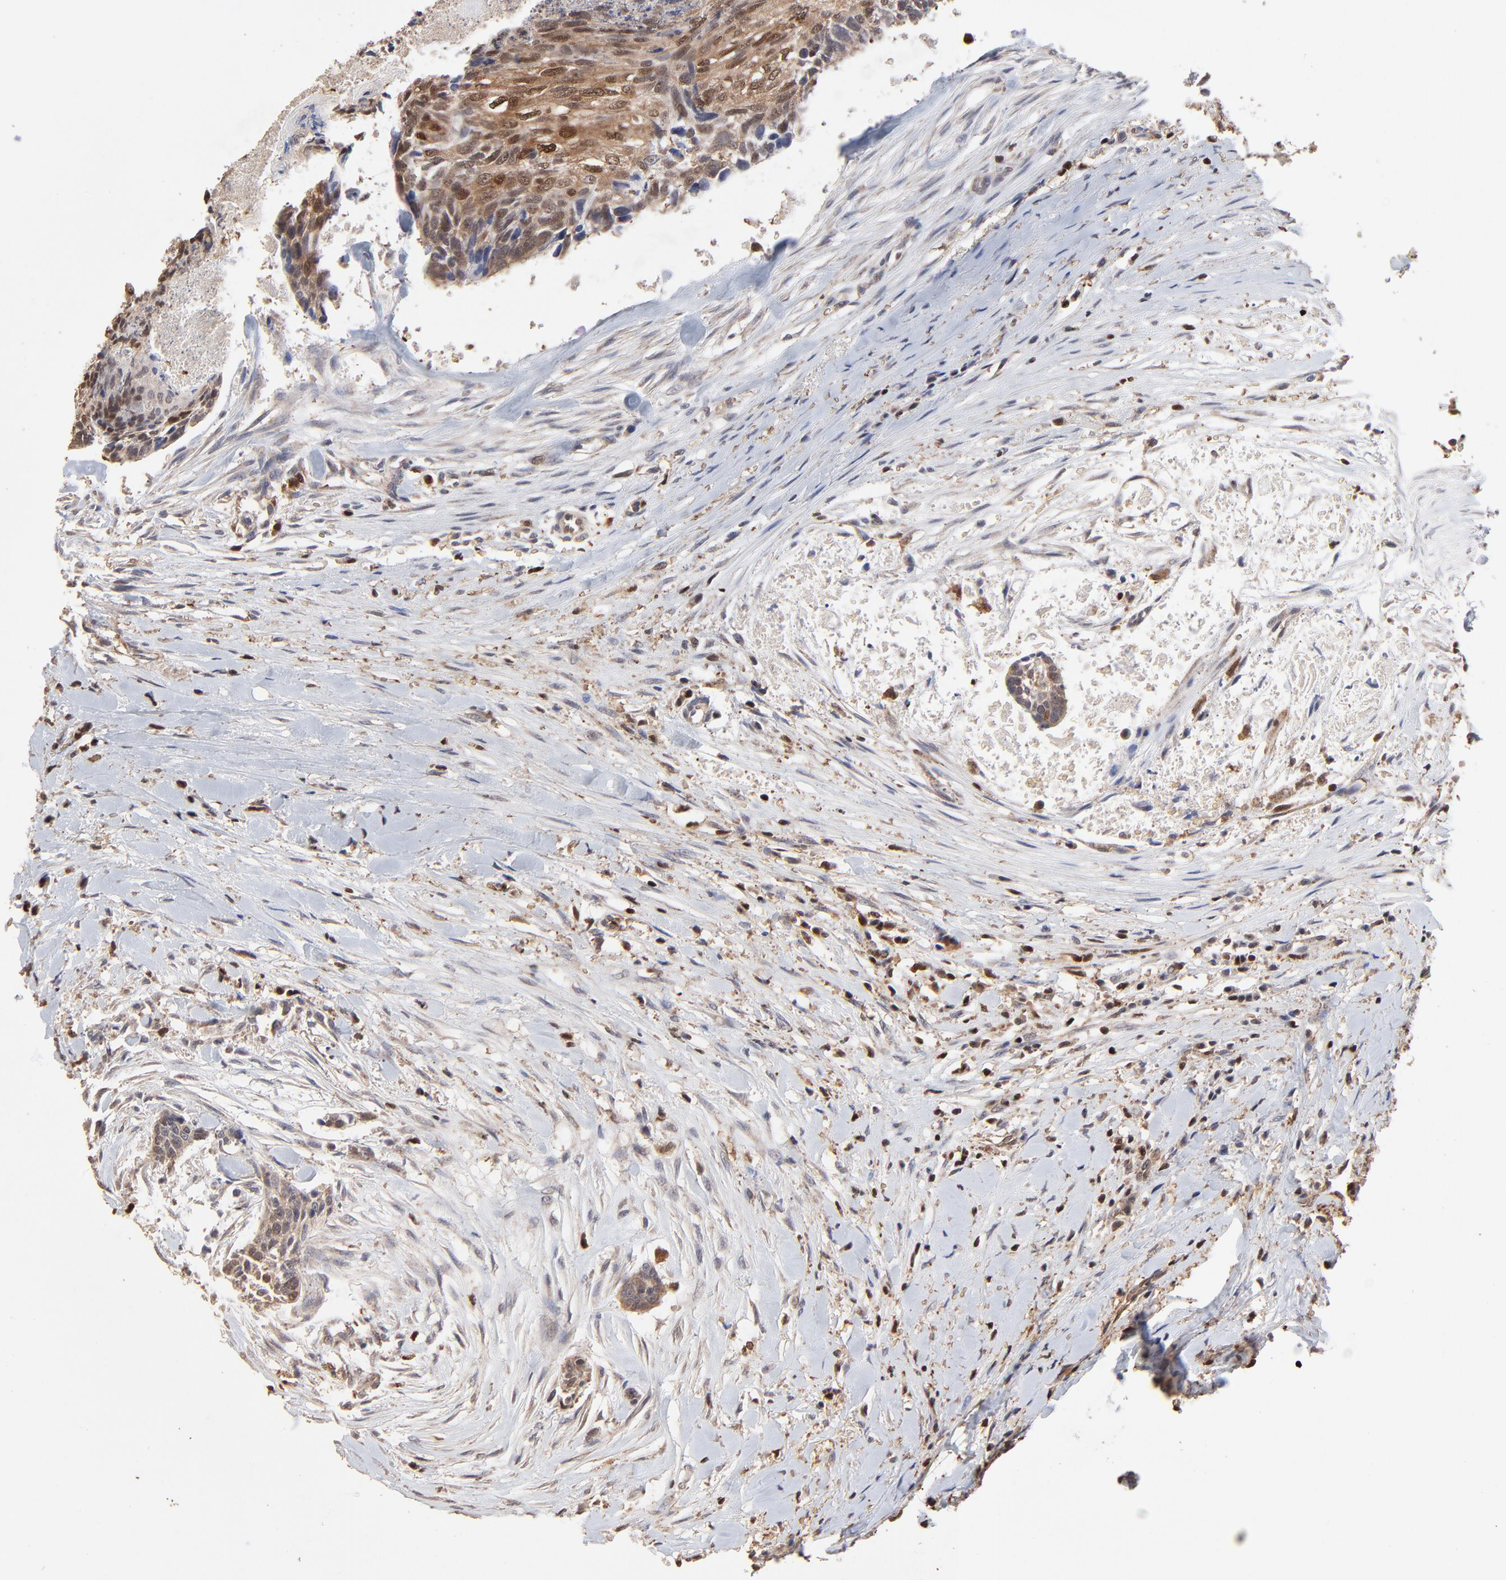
{"staining": {"intensity": "weak", "quantity": ">75%", "location": "cytoplasmic/membranous,nuclear"}, "tissue": "head and neck cancer", "cell_type": "Tumor cells", "image_type": "cancer", "snomed": [{"axis": "morphology", "description": "Squamous cell carcinoma, NOS"}, {"axis": "topography", "description": "Salivary gland"}, {"axis": "topography", "description": "Head-Neck"}], "caption": "Head and neck cancer (squamous cell carcinoma) stained for a protein exhibits weak cytoplasmic/membranous and nuclear positivity in tumor cells.", "gene": "CASP1", "patient": {"sex": "male", "age": 70}}